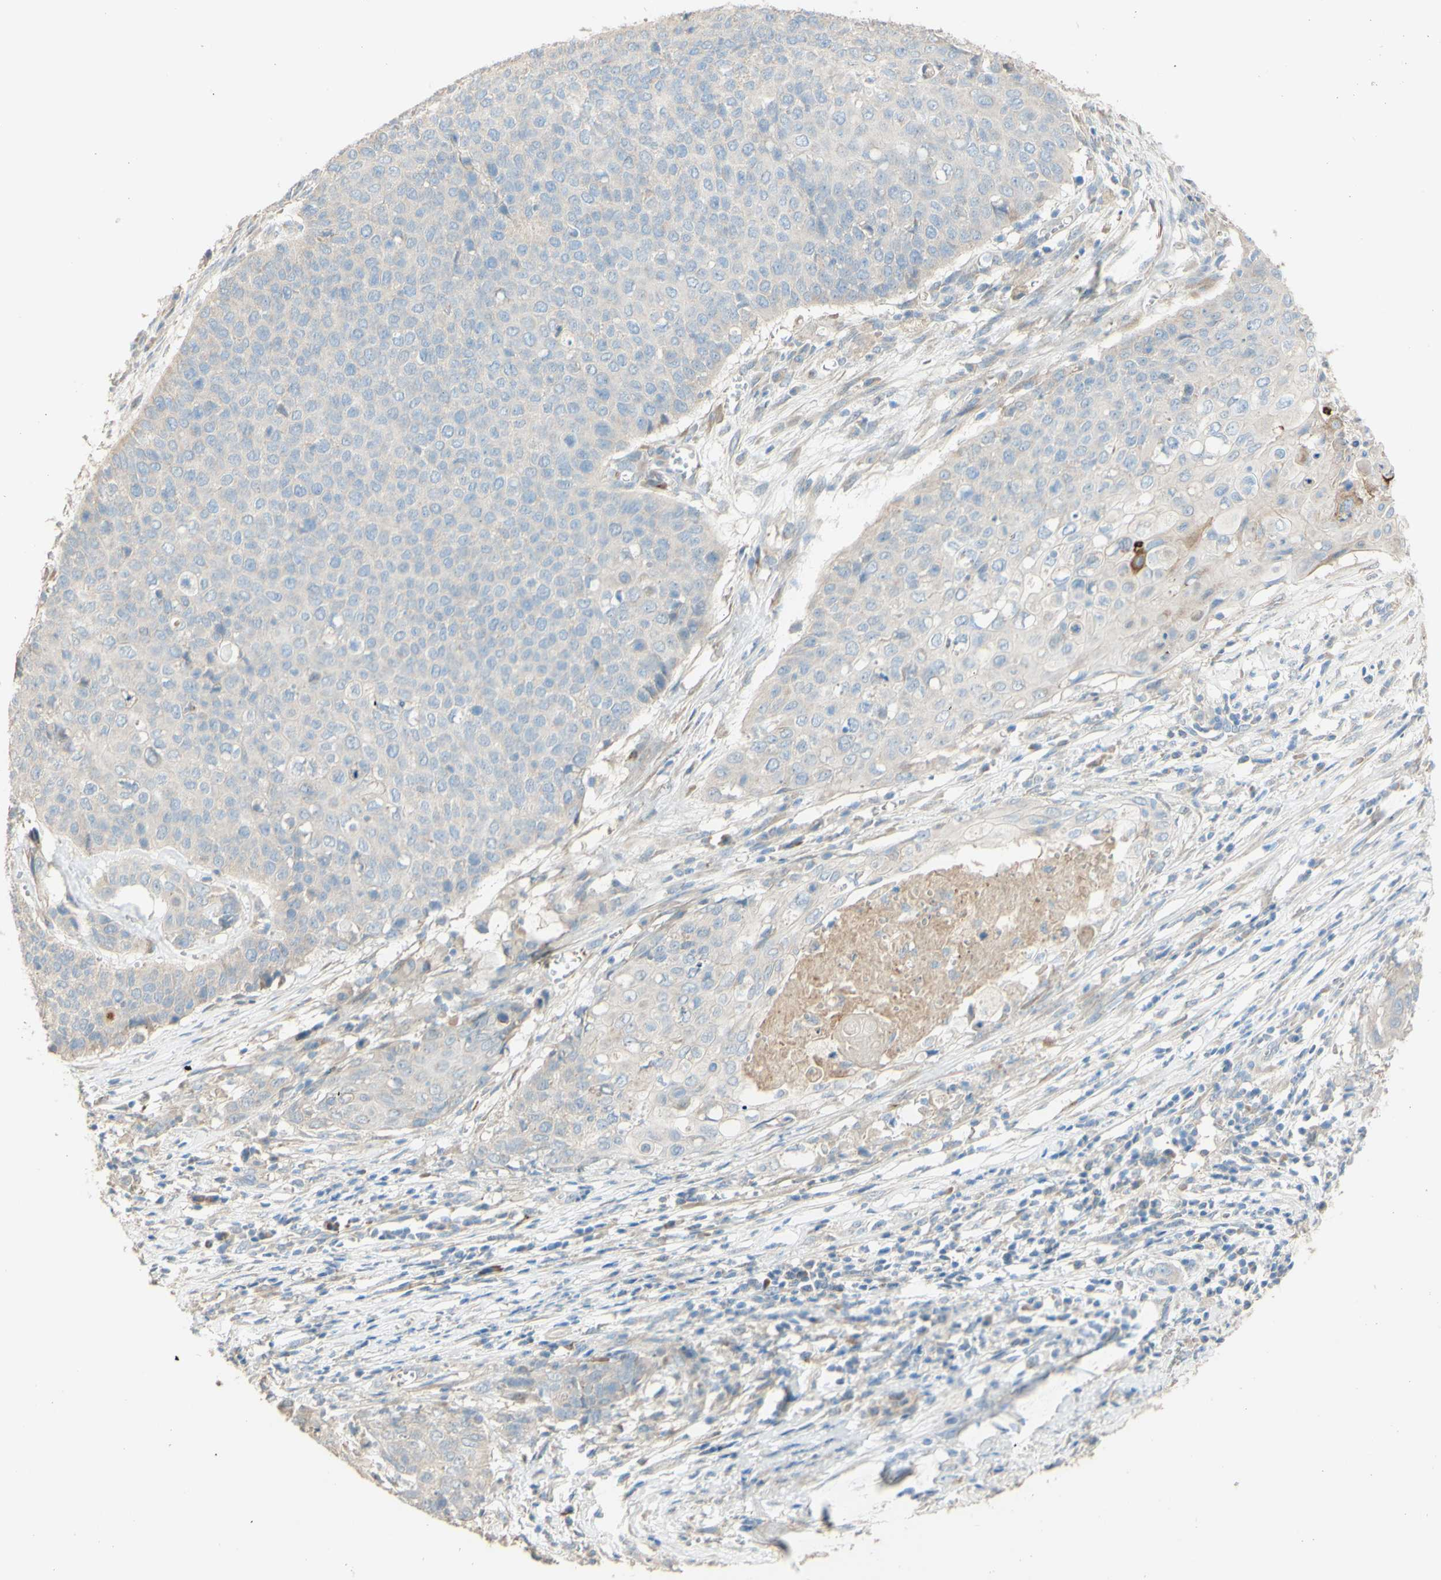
{"staining": {"intensity": "negative", "quantity": "none", "location": "none"}, "tissue": "cervical cancer", "cell_type": "Tumor cells", "image_type": "cancer", "snomed": [{"axis": "morphology", "description": "Squamous cell carcinoma, NOS"}, {"axis": "topography", "description": "Cervix"}], "caption": "Protein analysis of squamous cell carcinoma (cervical) shows no significant expression in tumor cells.", "gene": "DKK3", "patient": {"sex": "female", "age": 39}}